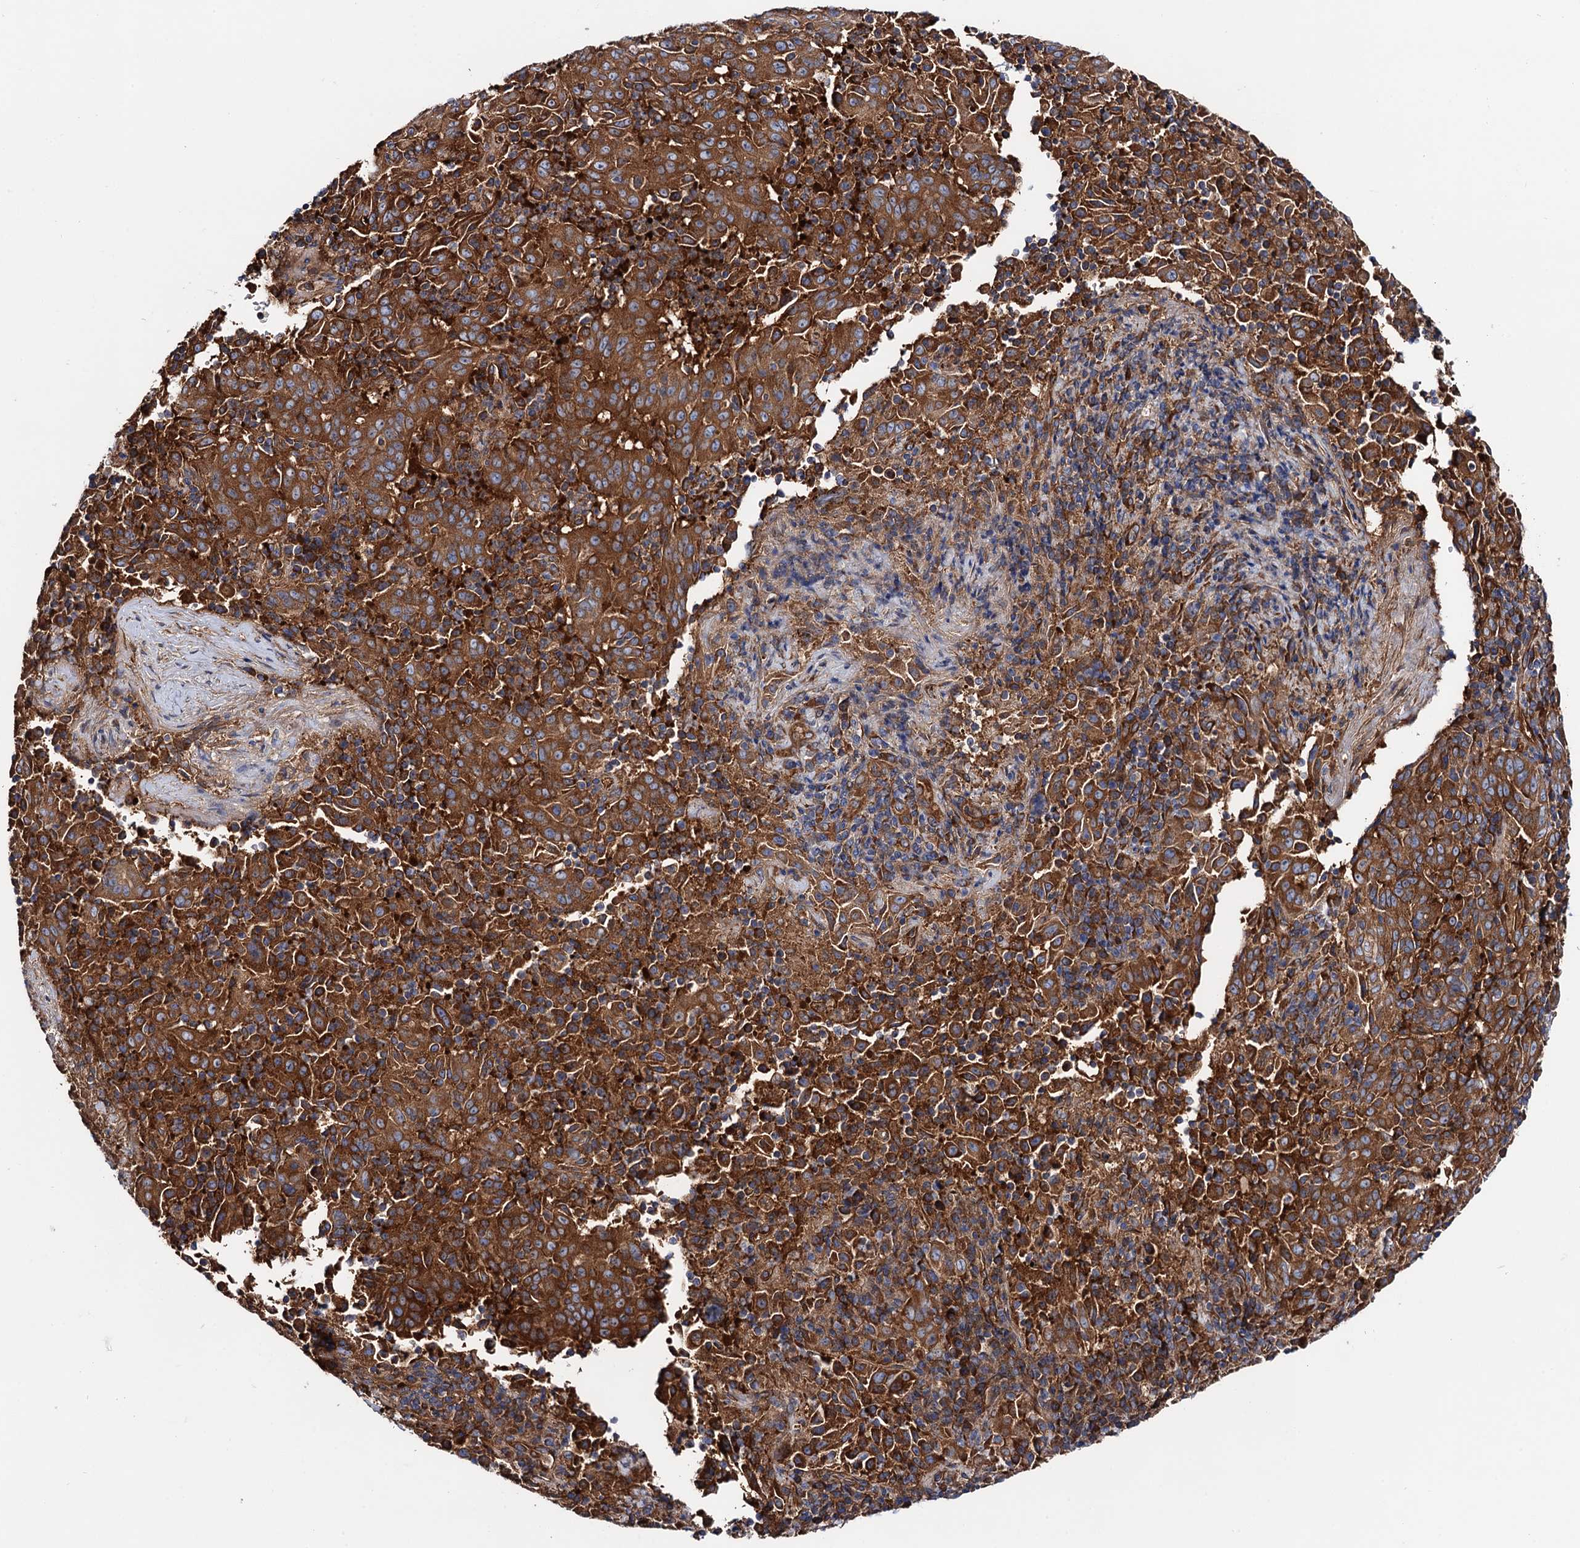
{"staining": {"intensity": "strong", "quantity": ">75%", "location": "cytoplasmic/membranous"}, "tissue": "pancreatic cancer", "cell_type": "Tumor cells", "image_type": "cancer", "snomed": [{"axis": "morphology", "description": "Adenocarcinoma, NOS"}, {"axis": "topography", "description": "Pancreas"}], "caption": "Brown immunohistochemical staining in pancreatic cancer (adenocarcinoma) exhibits strong cytoplasmic/membranous expression in approximately >75% of tumor cells.", "gene": "MRPL48", "patient": {"sex": "male", "age": 63}}